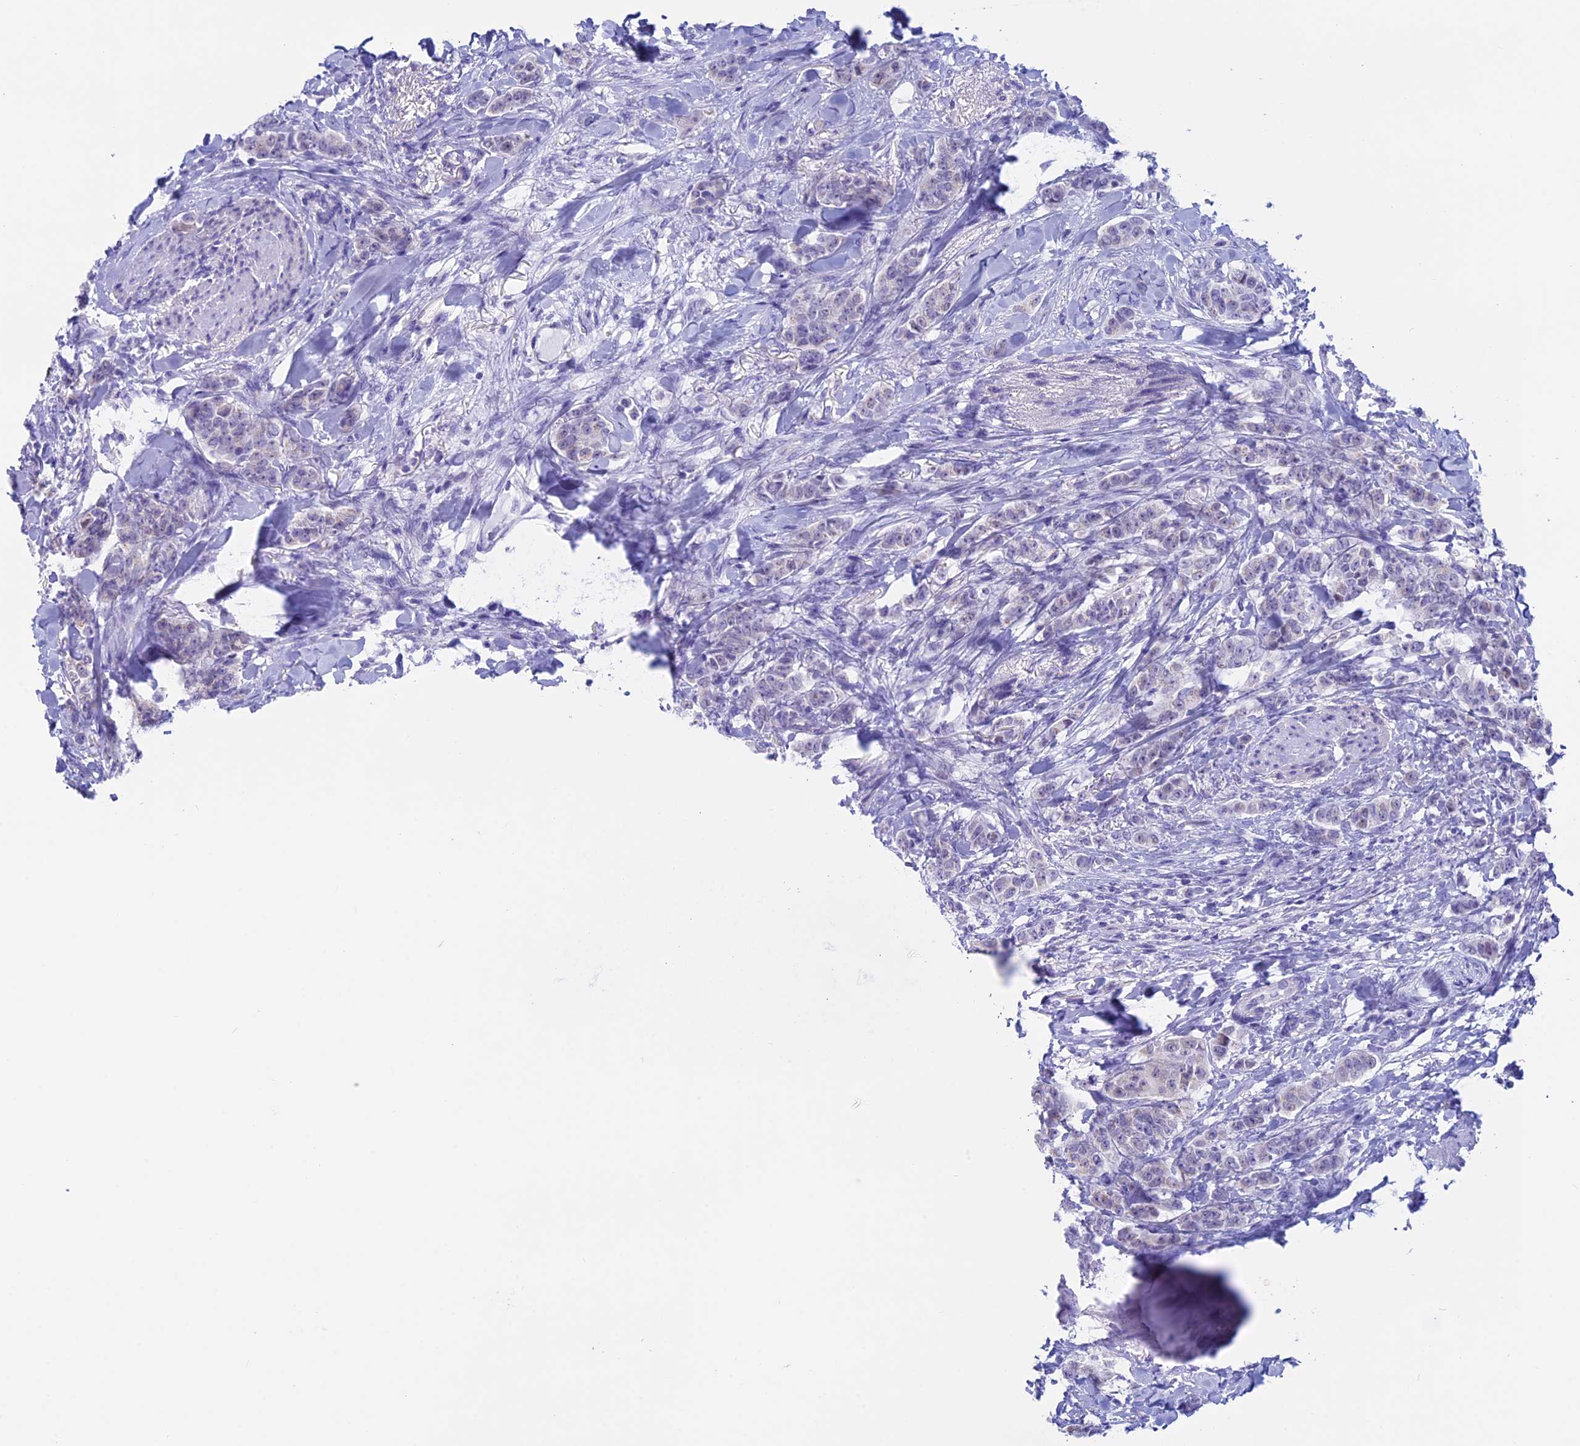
{"staining": {"intensity": "negative", "quantity": "none", "location": "none"}, "tissue": "breast cancer", "cell_type": "Tumor cells", "image_type": "cancer", "snomed": [{"axis": "morphology", "description": "Duct carcinoma"}, {"axis": "topography", "description": "Breast"}], "caption": "There is no significant staining in tumor cells of infiltrating ductal carcinoma (breast). Brightfield microscopy of immunohistochemistry (IHC) stained with DAB (brown) and hematoxylin (blue), captured at high magnification.", "gene": "LHFPL2", "patient": {"sex": "female", "age": 40}}